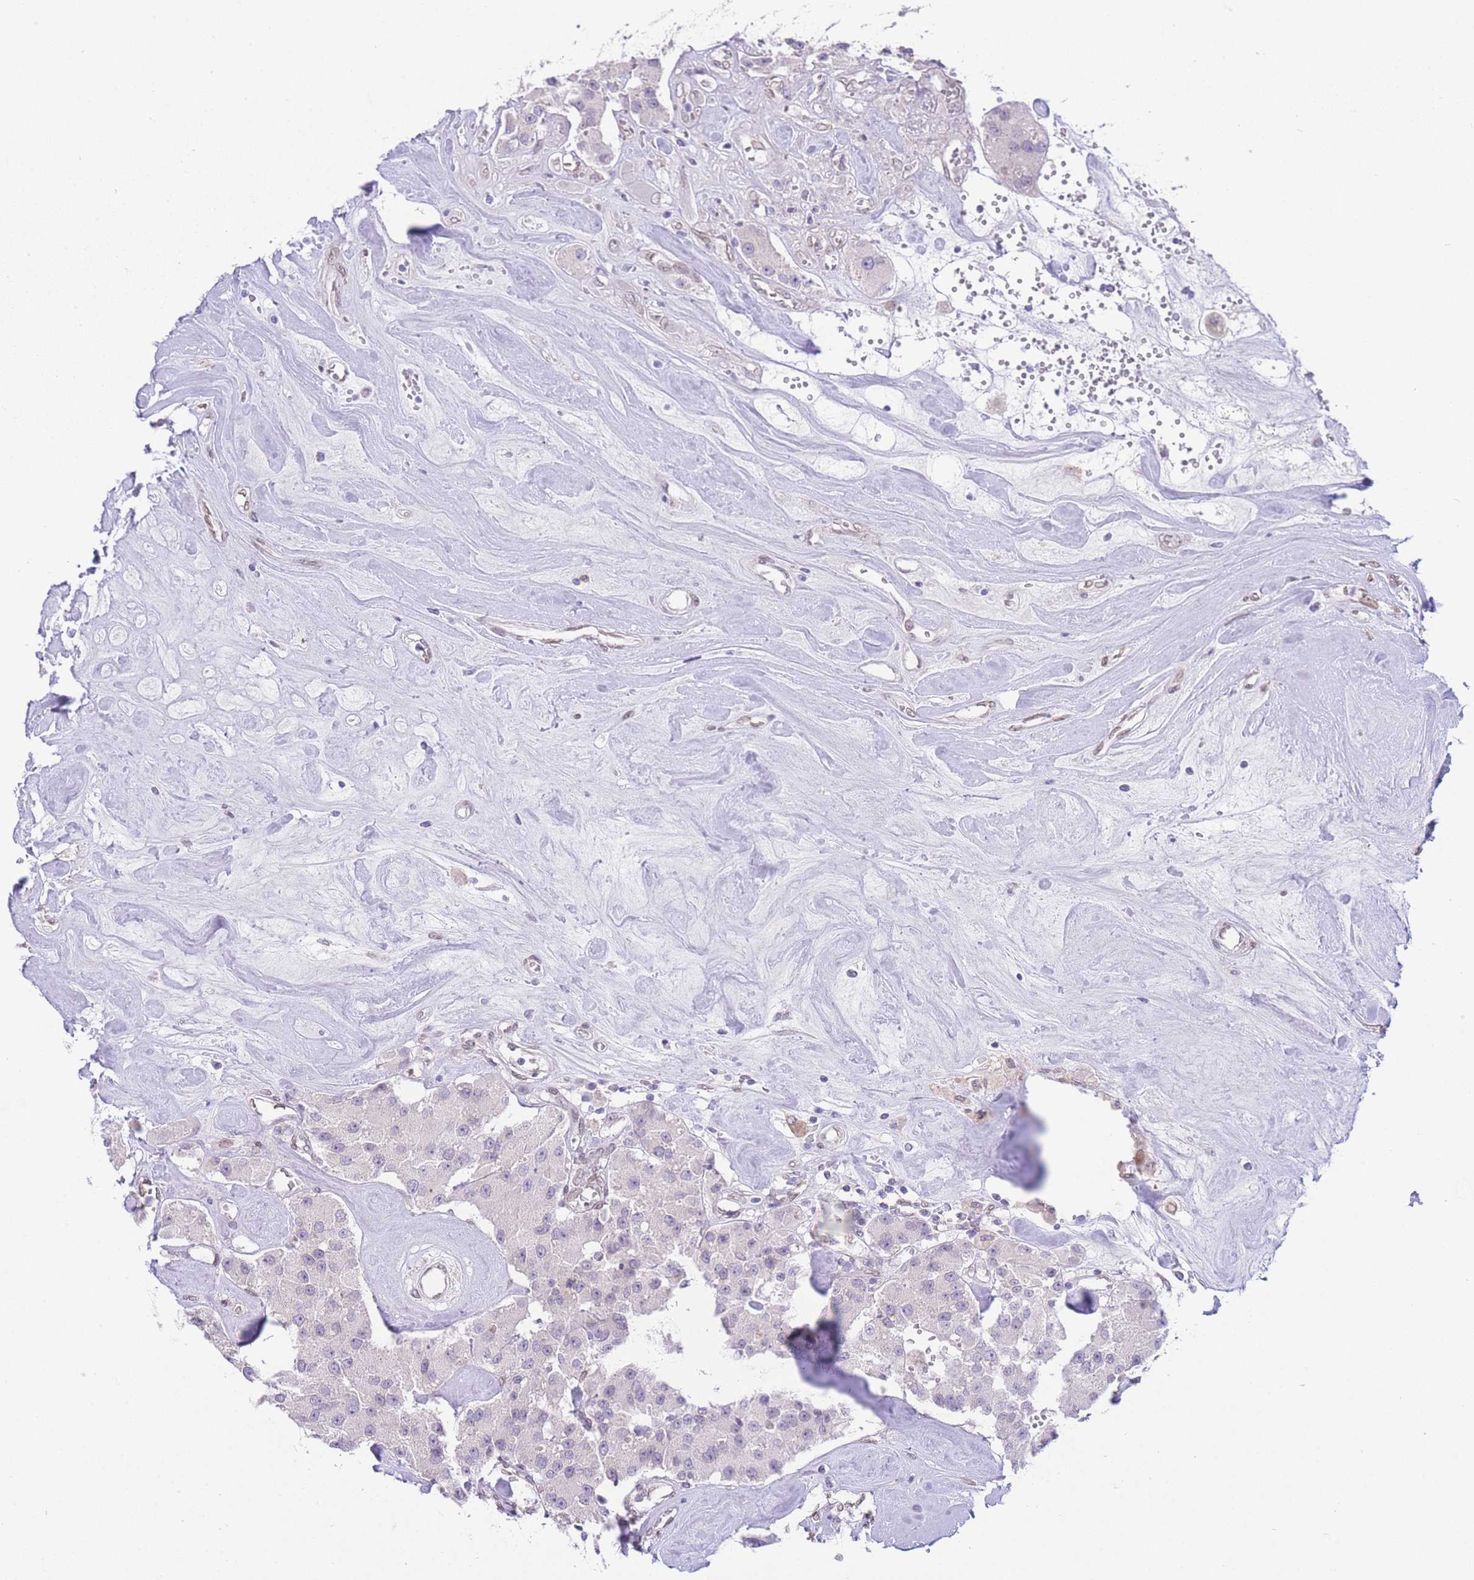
{"staining": {"intensity": "negative", "quantity": "none", "location": "none"}, "tissue": "carcinoid", "cell_type": "Tumor cells", "image_type": "cancer", "snomed": [{"axis": "morphology", "description": "Carcinoid, malignant, NOS"}, {"axis": "topography", "description": "Pancreas"}], "caption": "IHC of human carcinoid exhibits no expression in tumor cells.", "gene": "OR10AD1", "patient": {"sex": "male", "age": 41}}